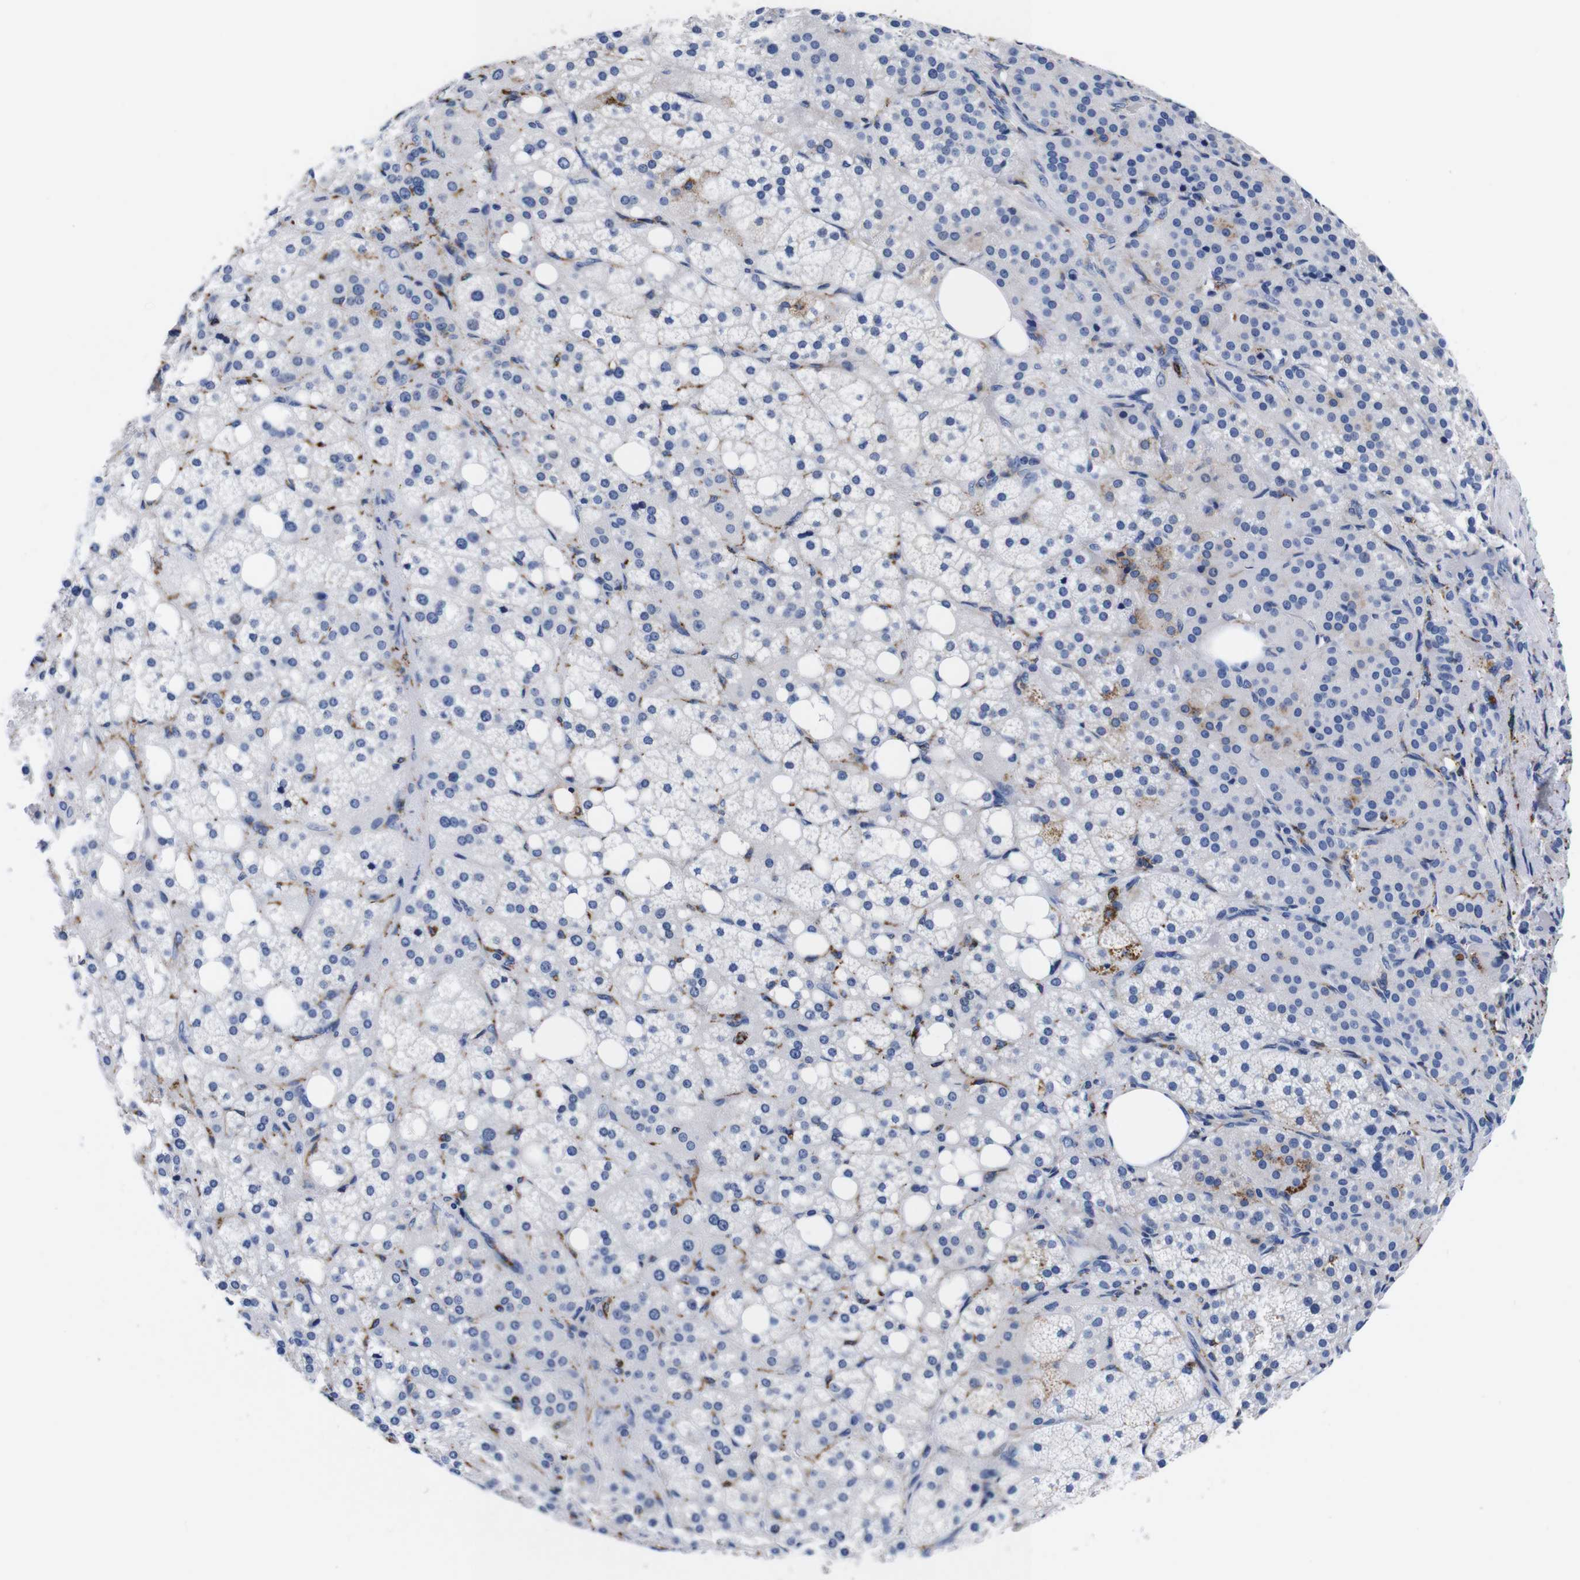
{"staining": {"intensity": "moderate", "quantity": "<25%", "location": "cytoplasmic/membranous"}, "tissue": "adrenal gland", "cell_type": "Glandular cells", "image_type": "normal", "snomed": [{"axis": "morphology", "description": "Normal tissue, NOS"}, {"axis": "topography", "description": "Adrenal gland"}], "caption": "IHC of benign human adrenal gland exhibits low levels of moderate cytoplasmic/membranous staining in about <25% of glandular cells.", "gene": "ENSG00000248993", "patient": {"sex": "female", "age": 59}}